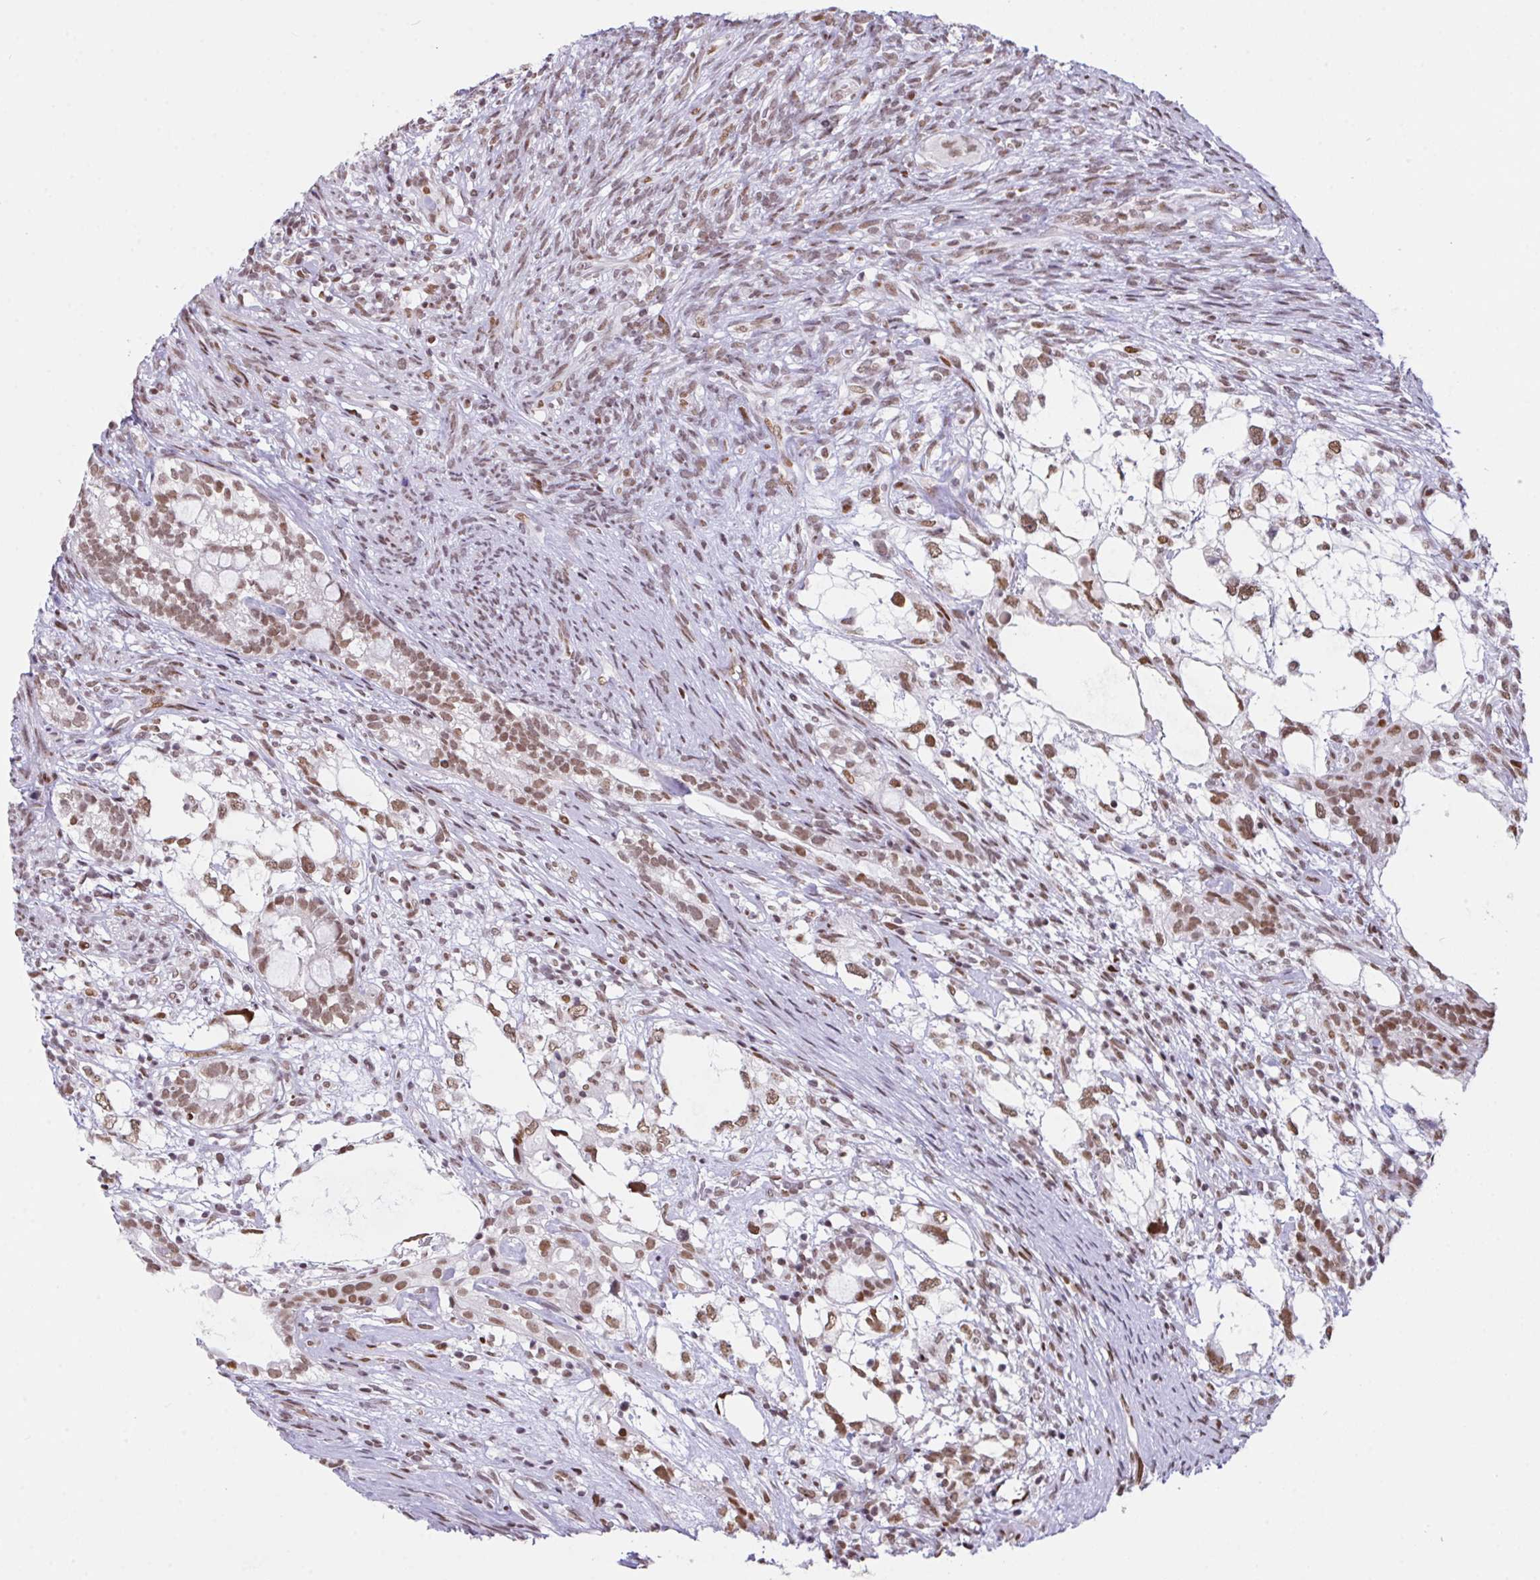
{"staining": {"intensity": "moderate", "quantity": ">75%", "location": "nuclear"}, "tissue": "testis cancer", "cell_type": "Tumor cells", "image_type": "cancer", "snomed": [{"axis": "morphology", "description": "Seminoma, NOS"}, {"axis": "morphology", "description": "Carcinoma, Embryonal, NOS"}, {"axis": "topography", "description": "Testis"}], "caption": "Immunohistochemical staining of human testis embryonal carcinoma shows moderate nuclear protein positivity in approximately >75% of tumor cells.", "gene": "CLP1", "patient": {"sex": "male", "age": 41}}